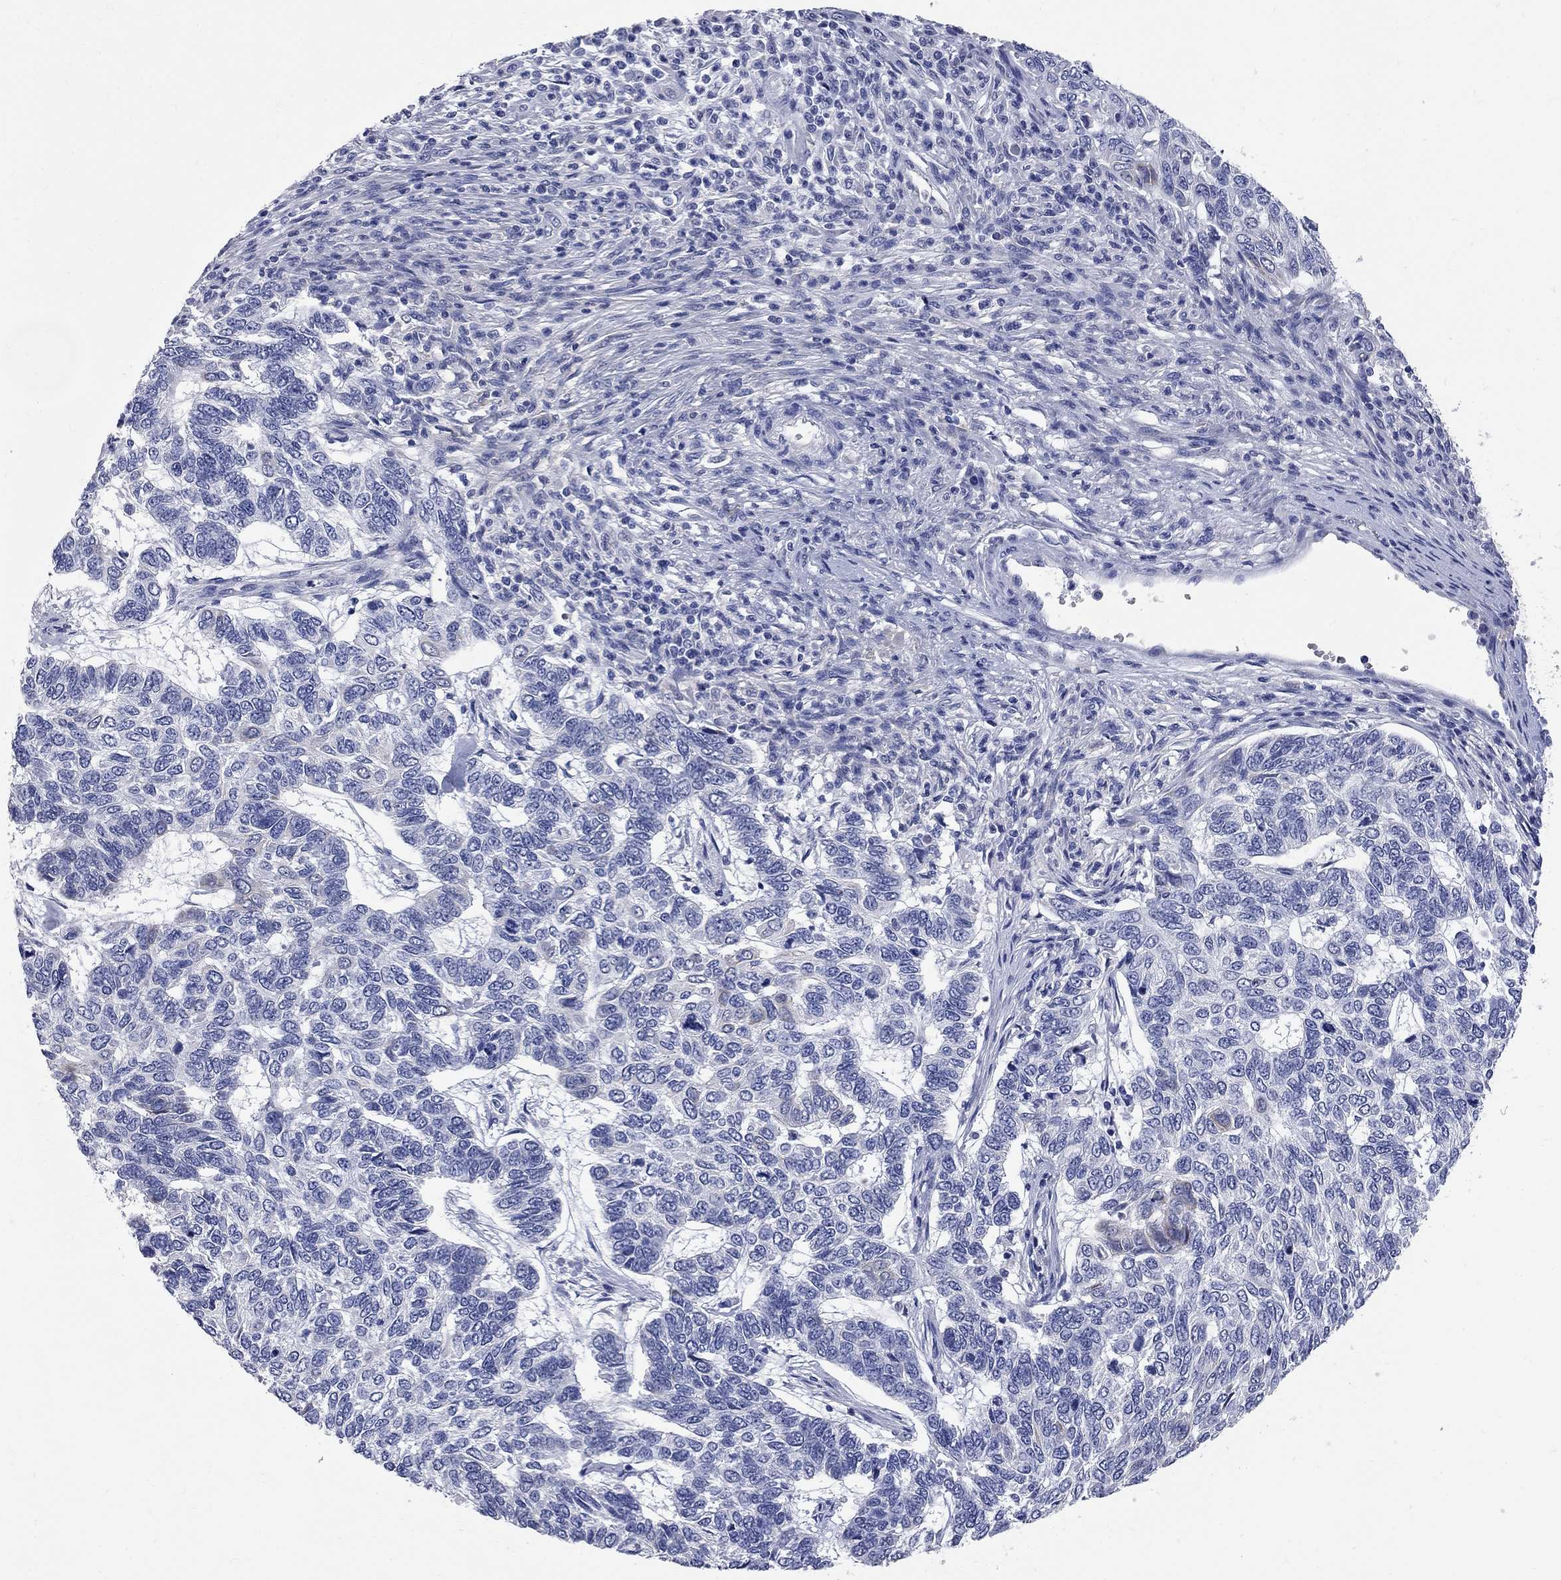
{"staining": {"intensity": "negative", "quantity": "none", "location": "none"}, "tissue": "skin cancer", "cell_type": "Tumor cells", "image_type": "cancer", "snomed": [{"axis": "morphology", "description": "Basal cell carcinoma"}, {"axis": "topography", "description": "Skin"}], "caption": "Tumor cells show no significant protein expression in skin cancer. Brightfield microscopy of immunohistochemistry stained with DAB (3,3'-diaminobenzidine) (brown) and hematoxylin (blue), captured at high magnification.", "gene": "FAM221B", "patient": {"sex": "female", "age": 65}}